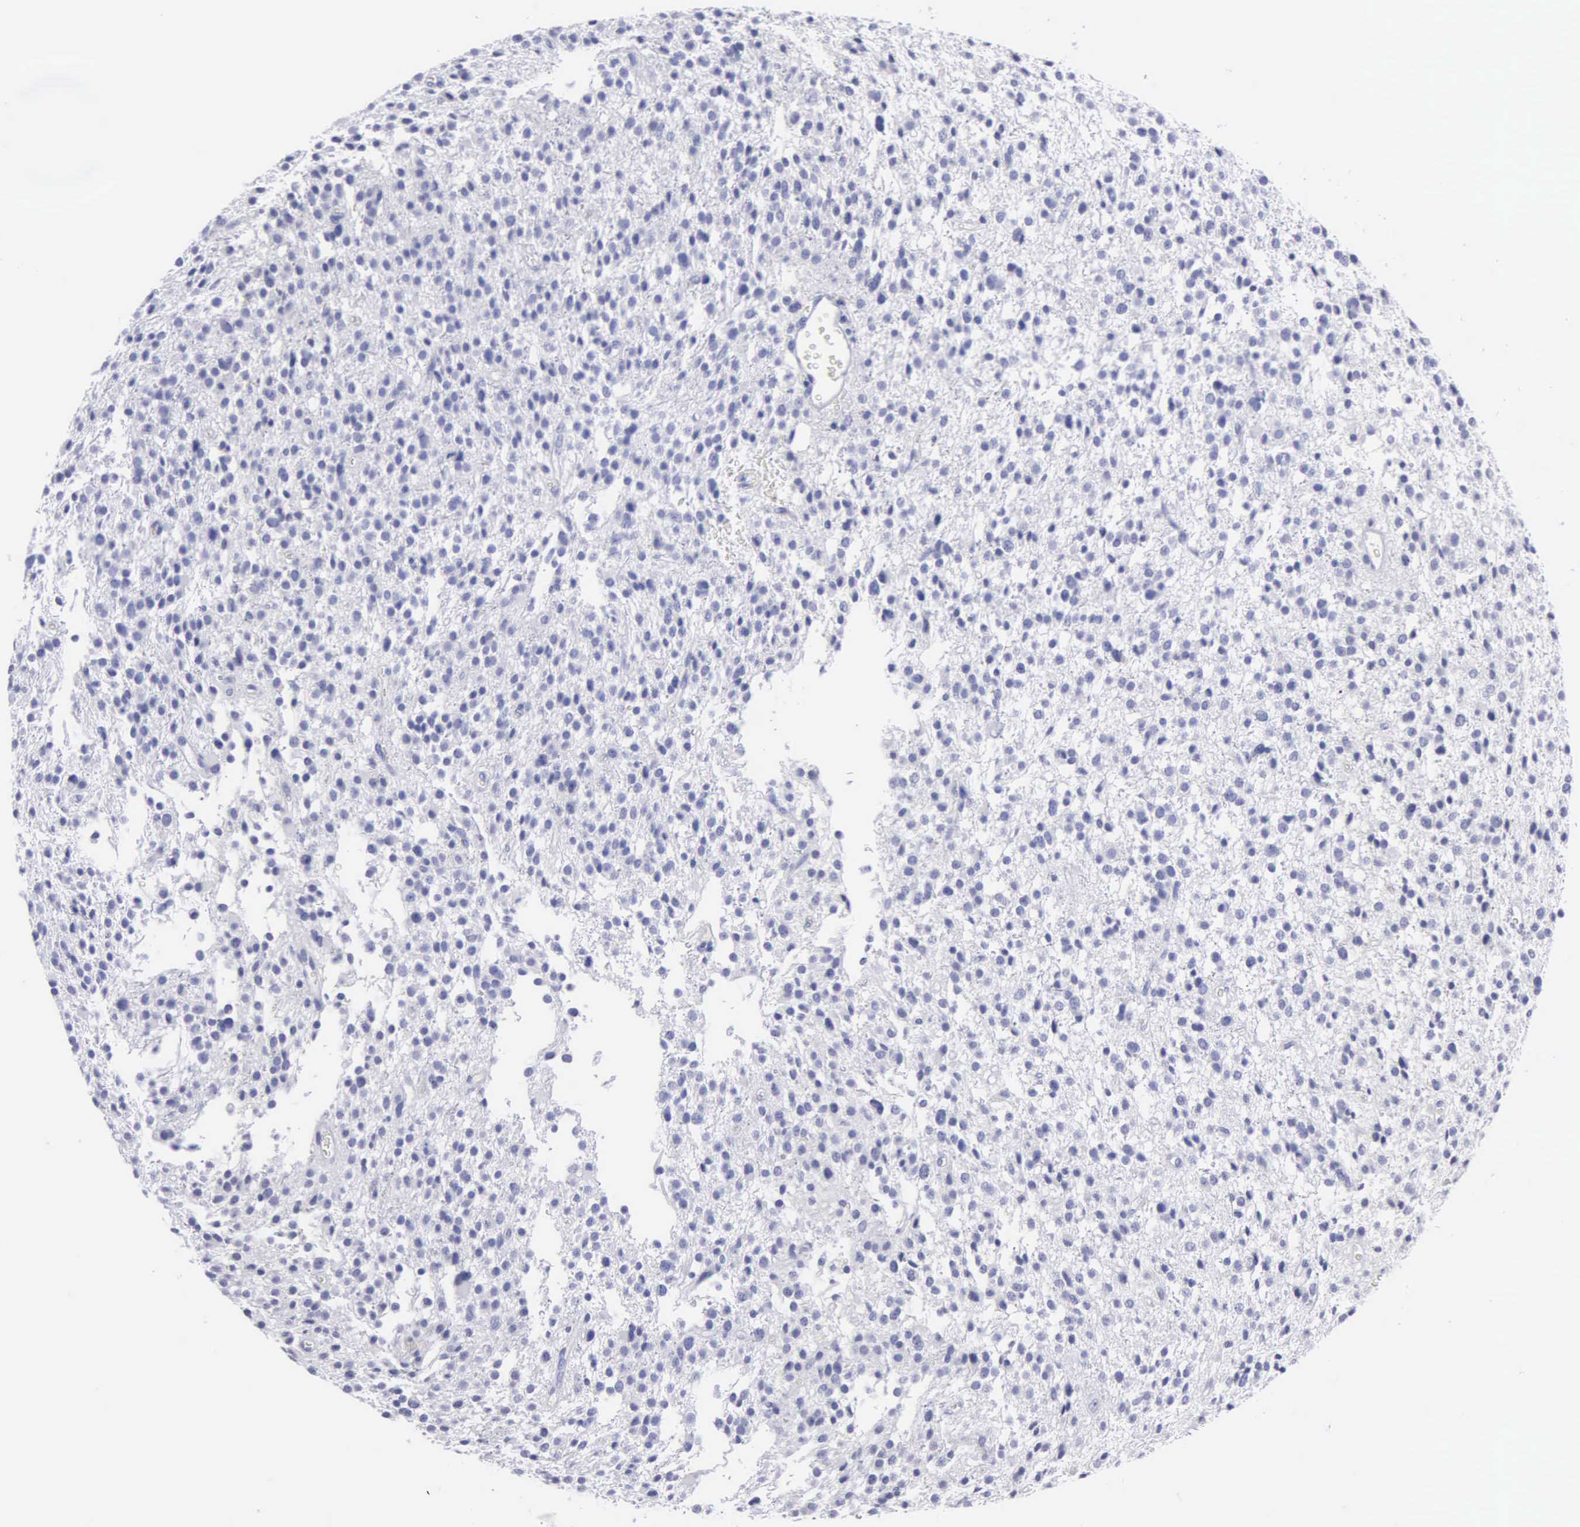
{"staining": {"intensity": "negative", "quantity": "none", "location": "none"}, "tissue": "glioma", "cell_type": "Tumor cells", "image_type": "cancer", "snomed": [{"axis": "morphology", "description": "Glioma, malignant, Low grade"}, {"axis": "topography", "description": "Brain"}], "caption": "Malignant low-grade glioma was stained to show a protein in brown. There is no significant expression in tumor cells. (IHC, brightfield microscopy, high magnification).", "gene": "CYP19A1", "patient": {"sex": "female", "age": 36}}